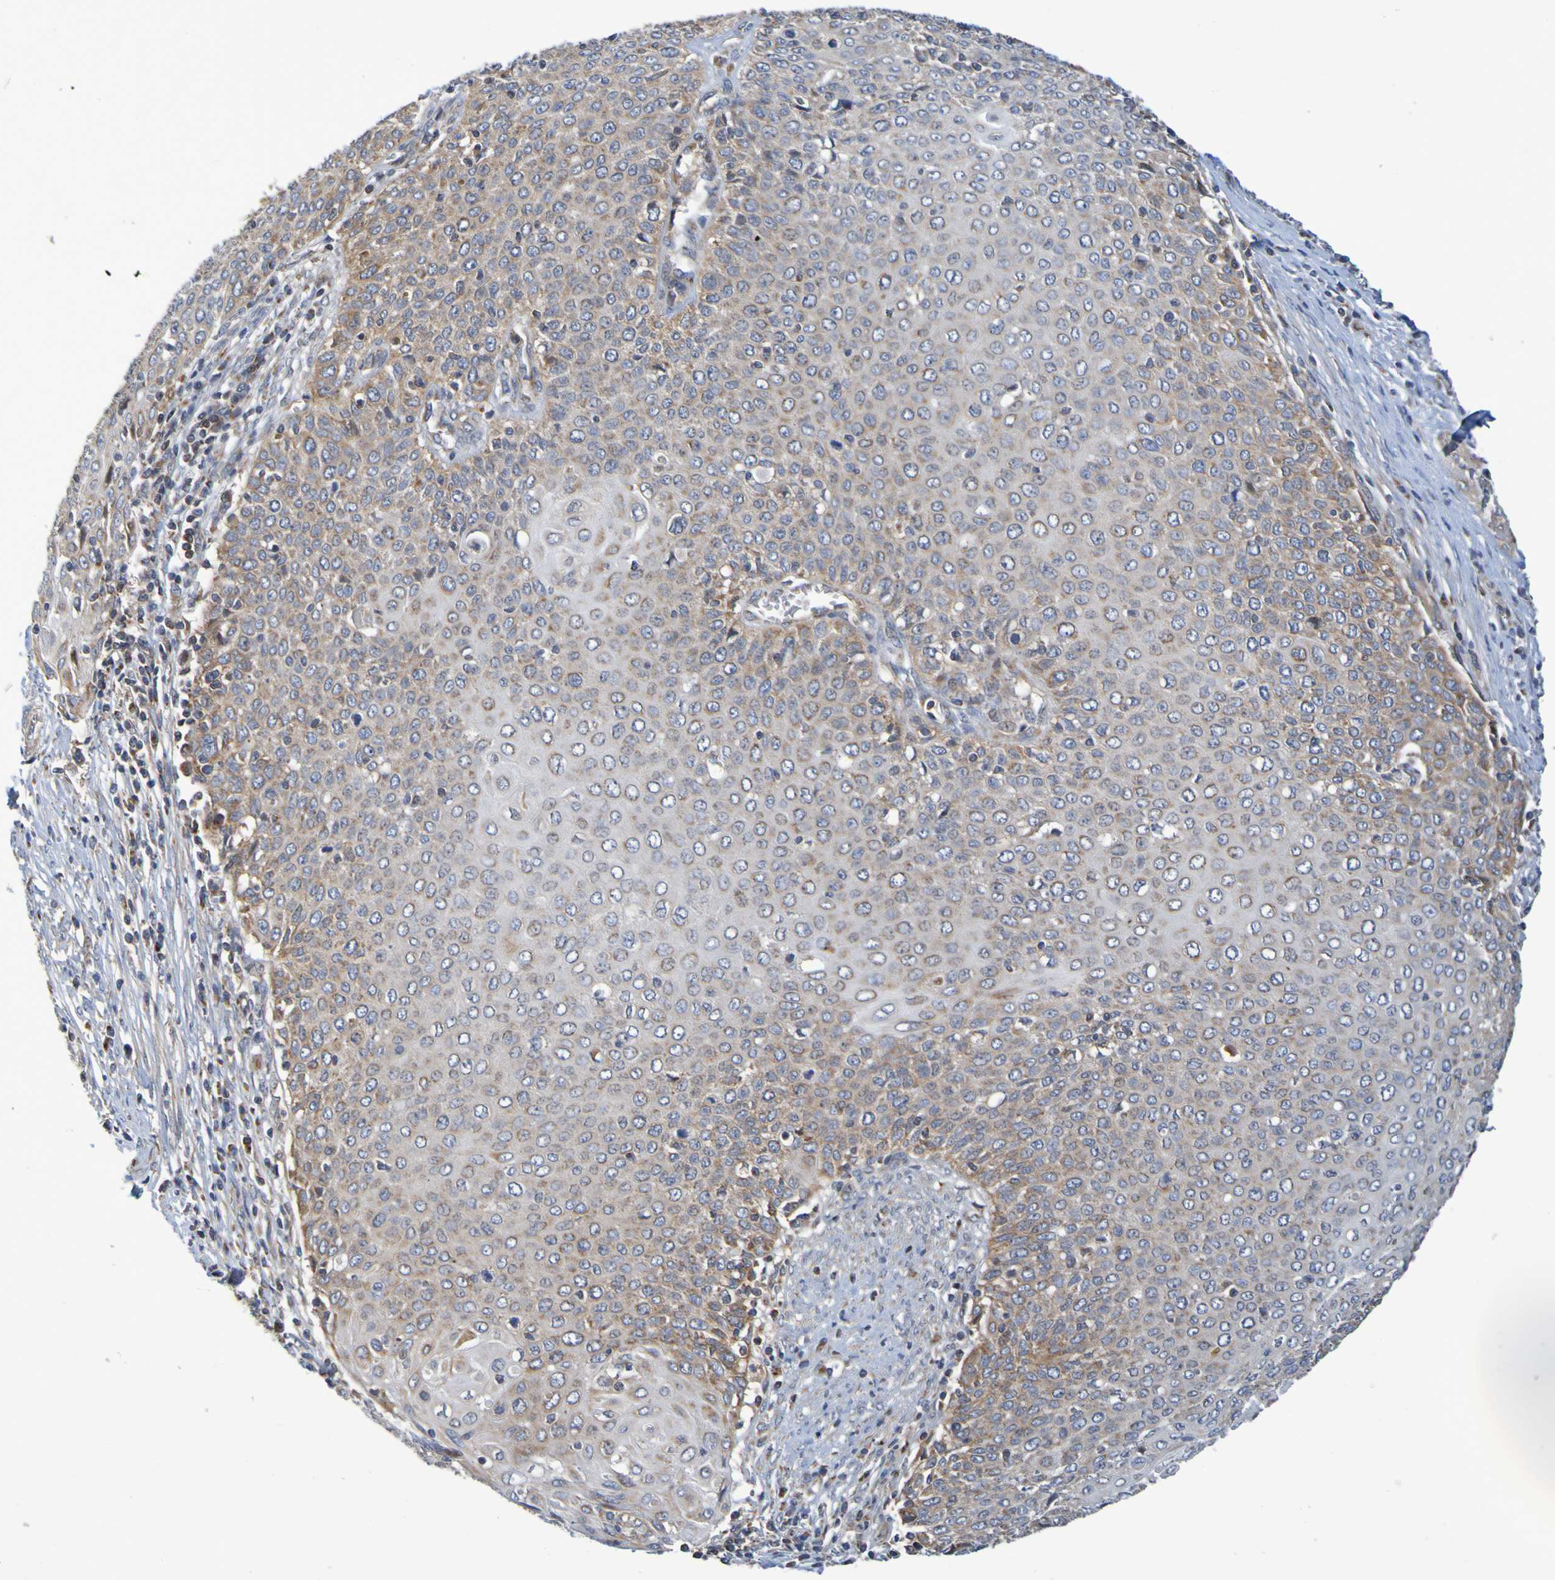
{"staining": {"intensity": "moderate", "quantity": "25%-75%", "location": "cytoplasmic/membranous"}, "tissue": "cervical cancer", "cell_type": "Tumor cells", "image_type": "cancer", "snomed": [{"axis": "morphology", "description": "Squamous cell carcinoma, NOS"}, {"axis": "topography", "description": "Cervix"}], "caption": "Immunohistochemical staining of human cervical squamous cell carcinoma exhibits moderate cytoplasmic/membranous protein expression in about 25%-75% of tumor cells.", "gene": "CCDC51", "patient": {"sex": "female", "age": 39}}